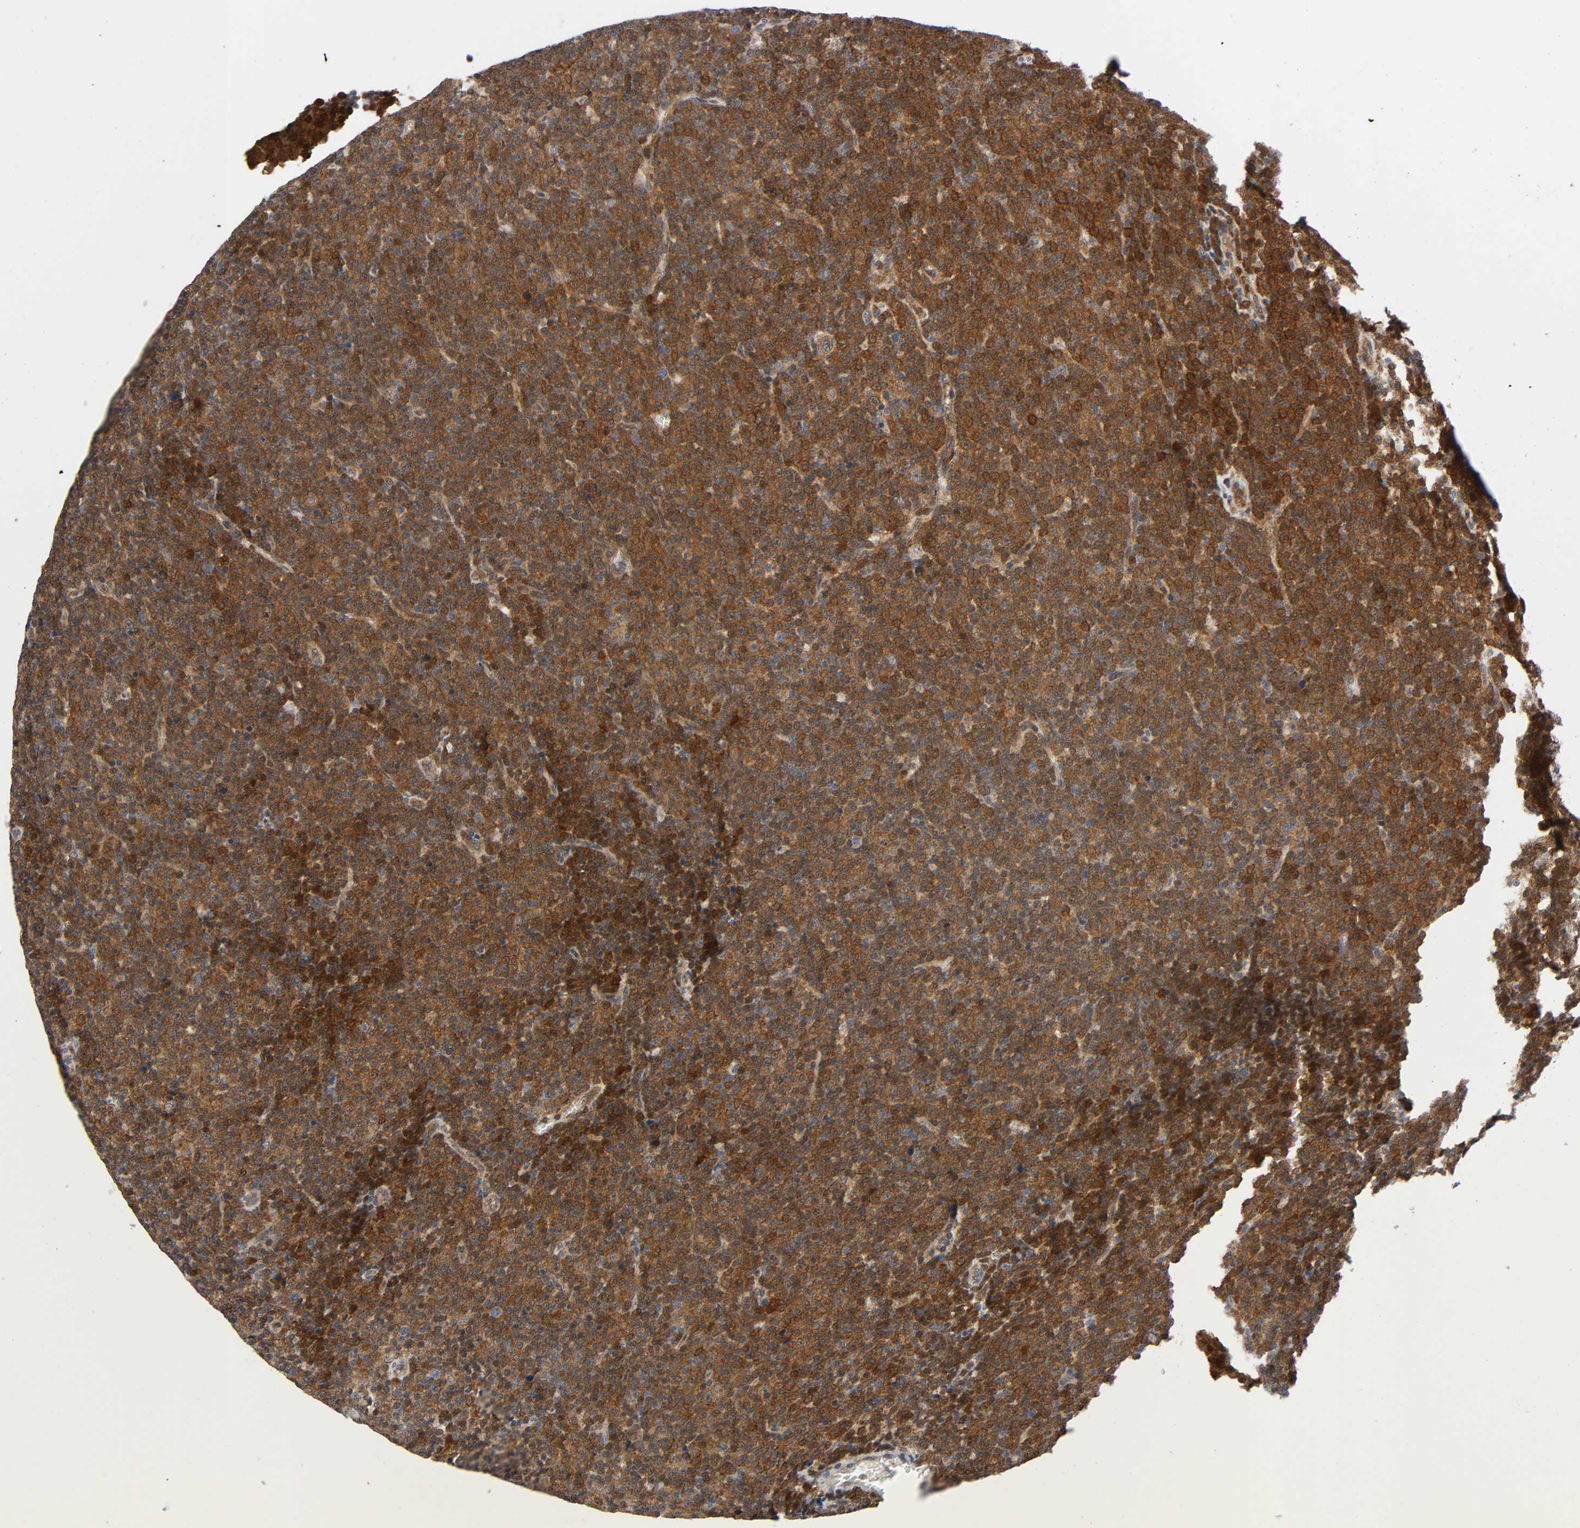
{"staining": {"intensity": "strong", "quantity": ">75%", "location": "cytoplasmic/membranous,nuclear"}, "tissue": "lymphoma", "cell_type": "Tumor cells", "image_type": "cancer", "snomed": [{"axis": "morphology", "description": "Malignant lymphoma, non-Hodgkin's type, Low grade"}, {"axis": "topography", "description": "Lymph node"}], "caption": "Brown immunohistochemical staining in human malignant lymphoma, non-Hodgkin's type (low-grade) exhibits strong cytoplasmic/membranous and nuclear staining in about >75% of tumor cells. The protein of interest is stained brown, and the nuclei are stained in blue (DAB (3,3'-diaminobenzidine) IHC with brightfield microscopy, high magnification).", "gene": "CASP9", "patient": {"sex": "female", "age": 67}}